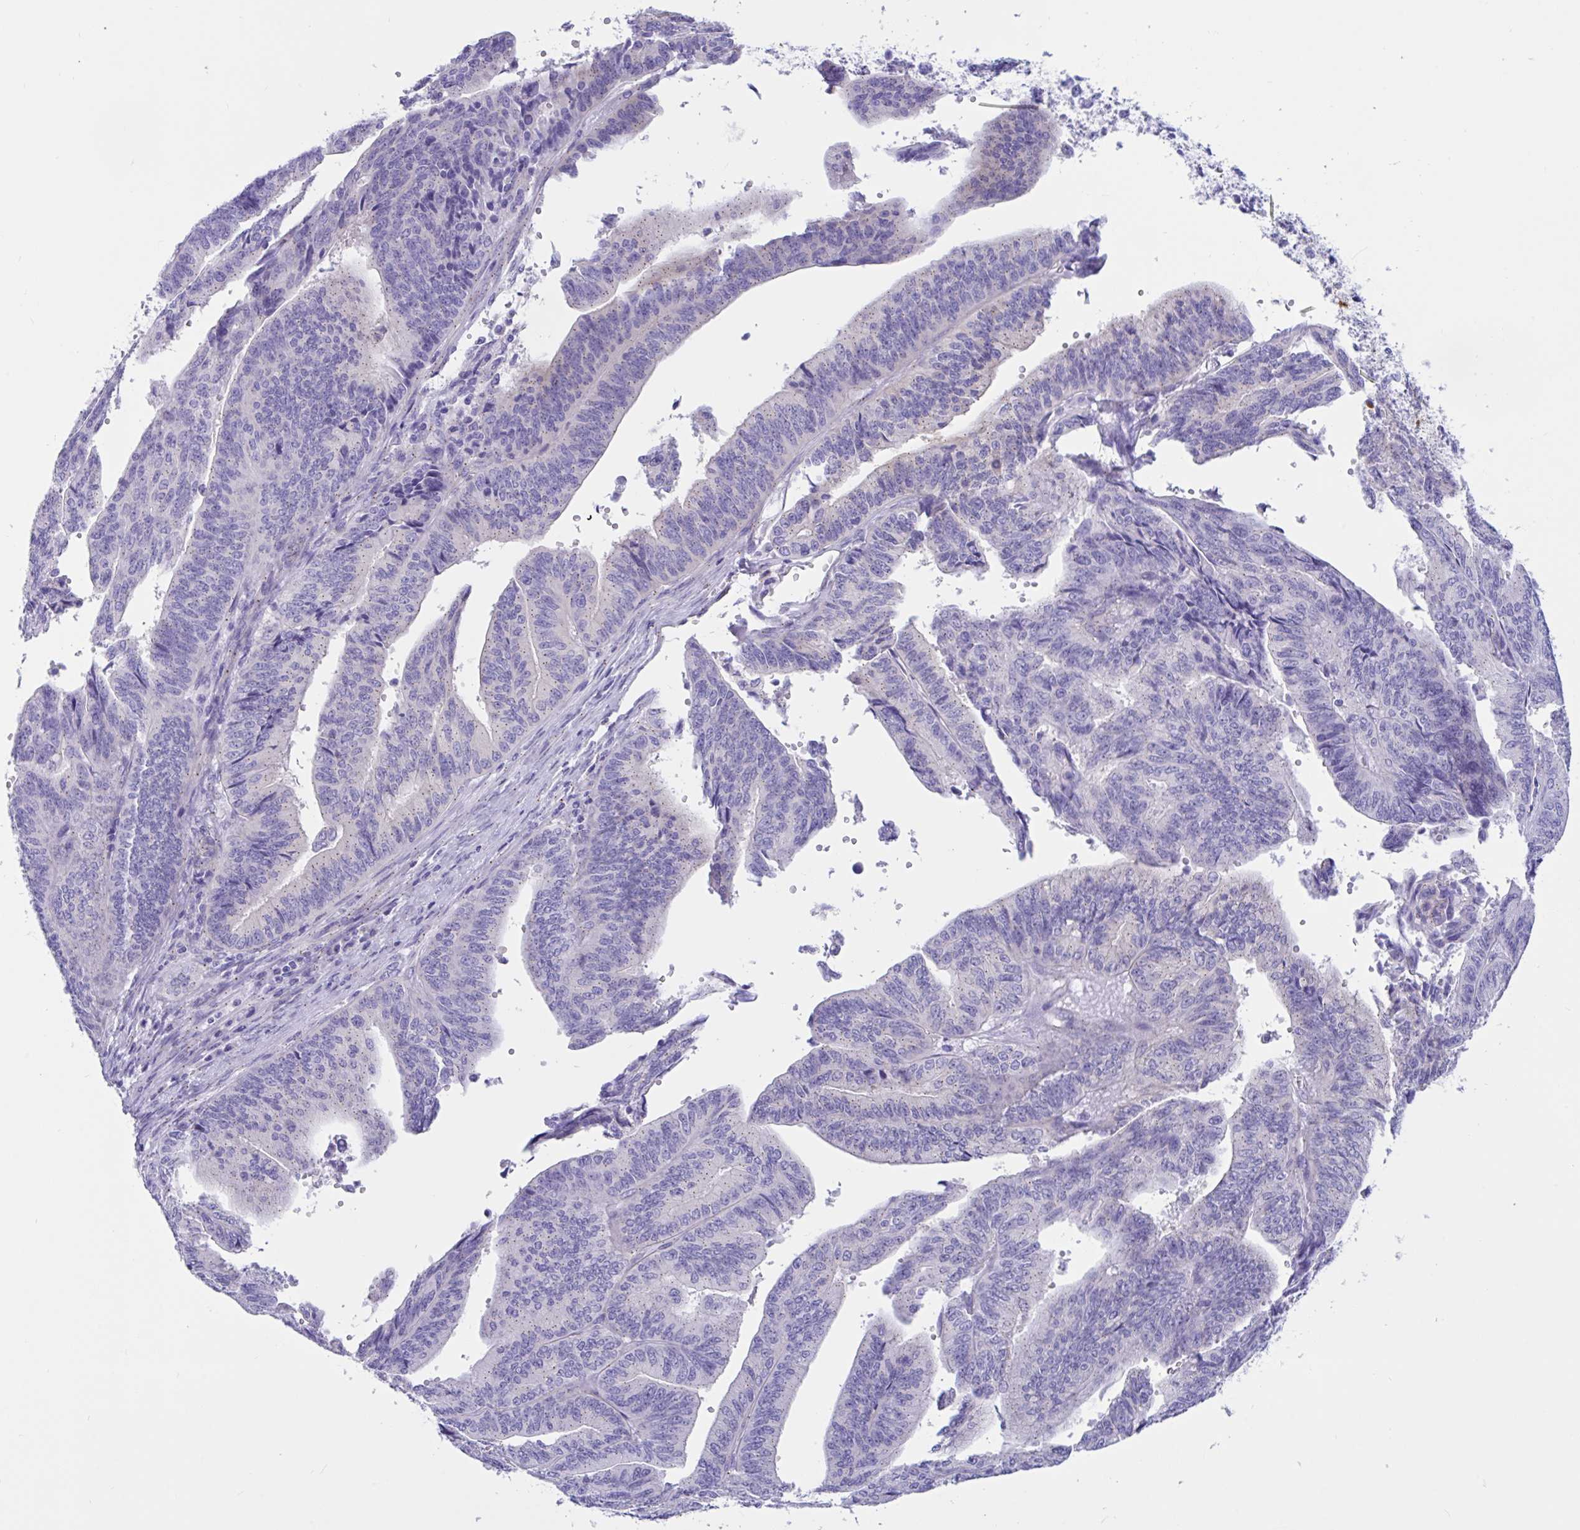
{"staining": {"intensity": "weak", "quantity": "25%-75%", "location": "cytoplasmic/membranous"}, "tissue": "endometrial cancer", "cell_type": "Tumor cells", "image_type": "cancer", "snomed": [{"axis": "morphology", "description": "Adenocarcinoma, NOS"}, {"axis": "topography", "description": "Endometrium"}], "caption": "IHC (DAB (3,3'-diaminobenzidine)) staining of endometrial cancer (adenocarcinoma) displays weak cytoplasmic/membranous protein positivity in approximately 25%-75% of tumor cells.", "gene": "RNASE3", "patient": {"sex": "female", "age": 65}}